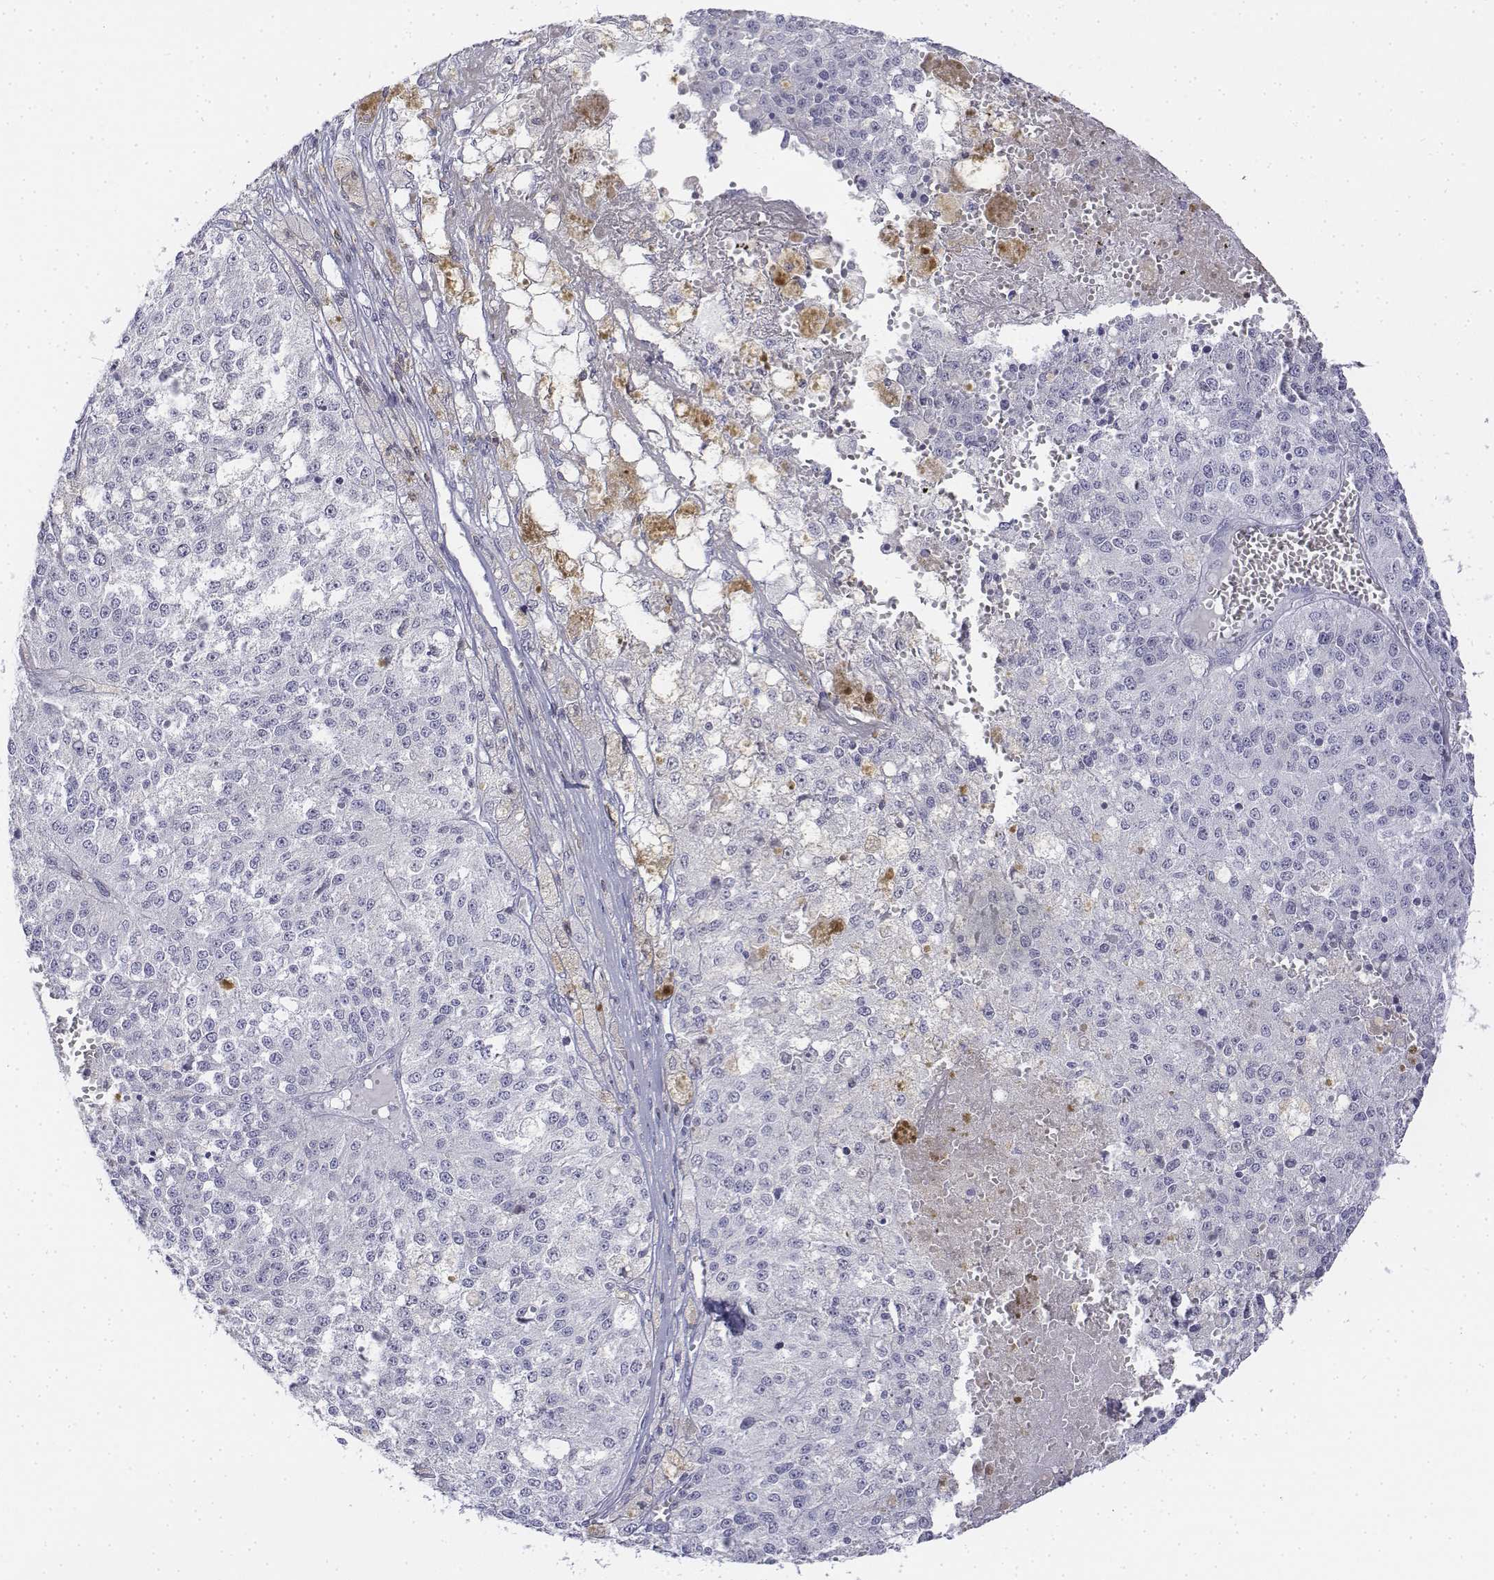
{"staining": {"intensity": "negative", "quantity": "none", "location": "none"}, "tissue": "melanoma", "cell_type": "Tumor cells", "image_type": "cancer", "snomed": [{"axis": "morphology", "description": "Malignant melanoma, Metastatic site"}, {"axis": "topography", "description": "Lymph node"}], "caption": "Immunohistochemical staining of malignant melanoma (metastatic site) reveals no significant staining in tumor cells.", "gene": "CD3E", "patient": {"sex": "female", "age": 64}}